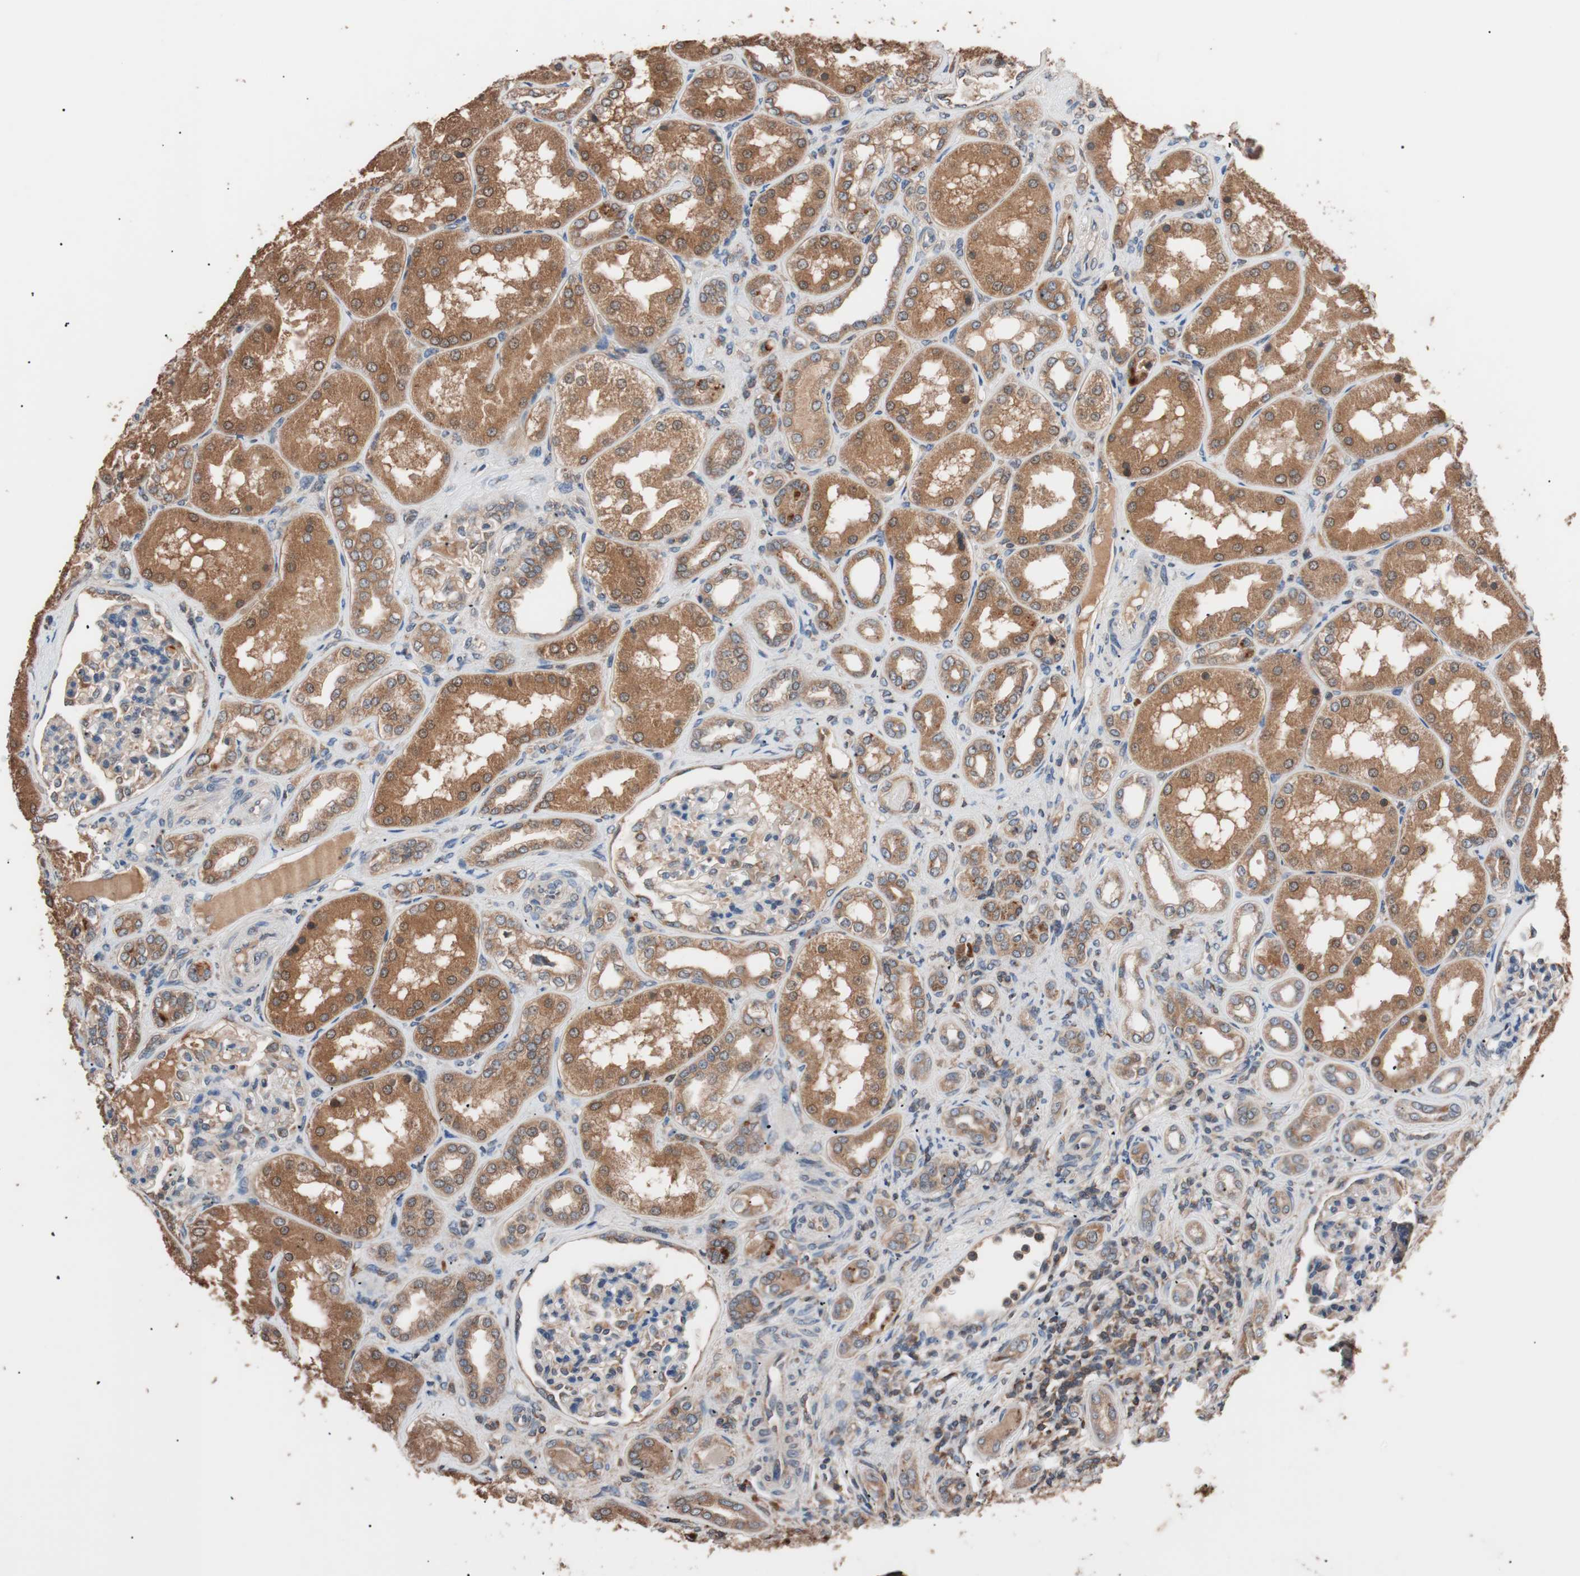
{"staining": {"intensity": "weak", "quantity": ">75%", "location": "cytoplasmic/membranous"}, "tissue": "kidney", "cell_type": "Cells in glomeruli", "image_type": "normal", "snomed": [{"axis": "morphology", "description": "Normal tissue, NOS"}, {"axis": "topography", "description": "Kidney"}], "caption": "Brown immunohistochemical staining in normal human kidney reveals weak cytoplasmic/membranous positivity in about >75% of cells in glomeruli. The staining was performed using DAB, with brown indicating positive protein expression. Nuclei are stained blue with hematoxylin.", "gene": "GLYCTK", "patient": {"sex": "female", "age": 56}}